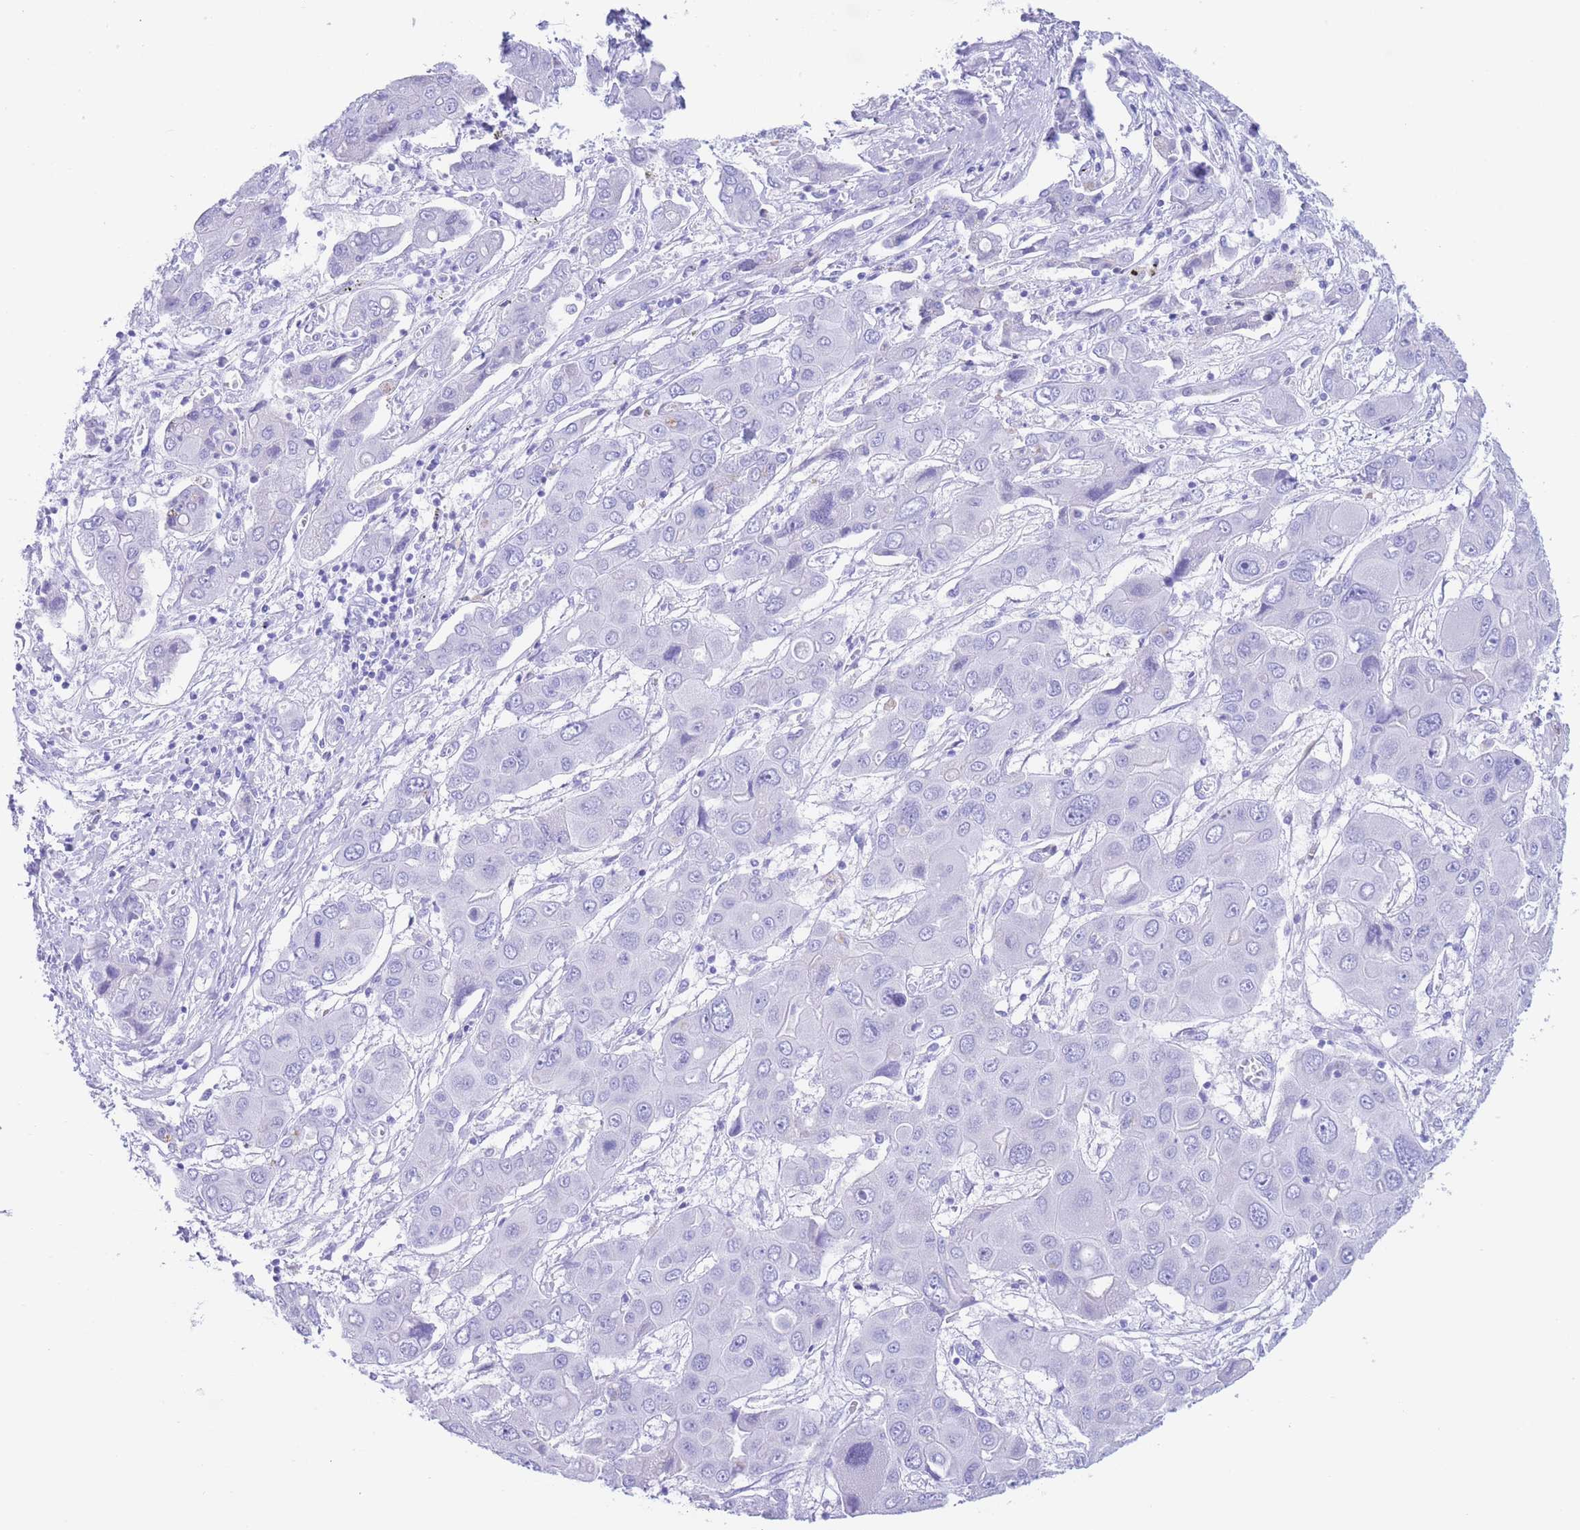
{"staining": {"intensity": "negative", "quantity": "none", "location": "none"}, "tissue": "liver cancer", "cell_type": "Tumor cells", "image_type": "cancer", "snomed": [{"axis": "morphology", "description": "Cholangiocarcinoma"}, {"axis": "topography", "description": "Liver"}], "caption": "IHC image of neoplastic tissue: human liver cholangiocarcinoma stained with DAB reveals no significant protein expression in tumor cells. (DAB immunohistochemistry (IHC) with hematoxylin counter stain).", "gene": "SLCO1B3", "patient": {"sex": "male", "age": 67}}